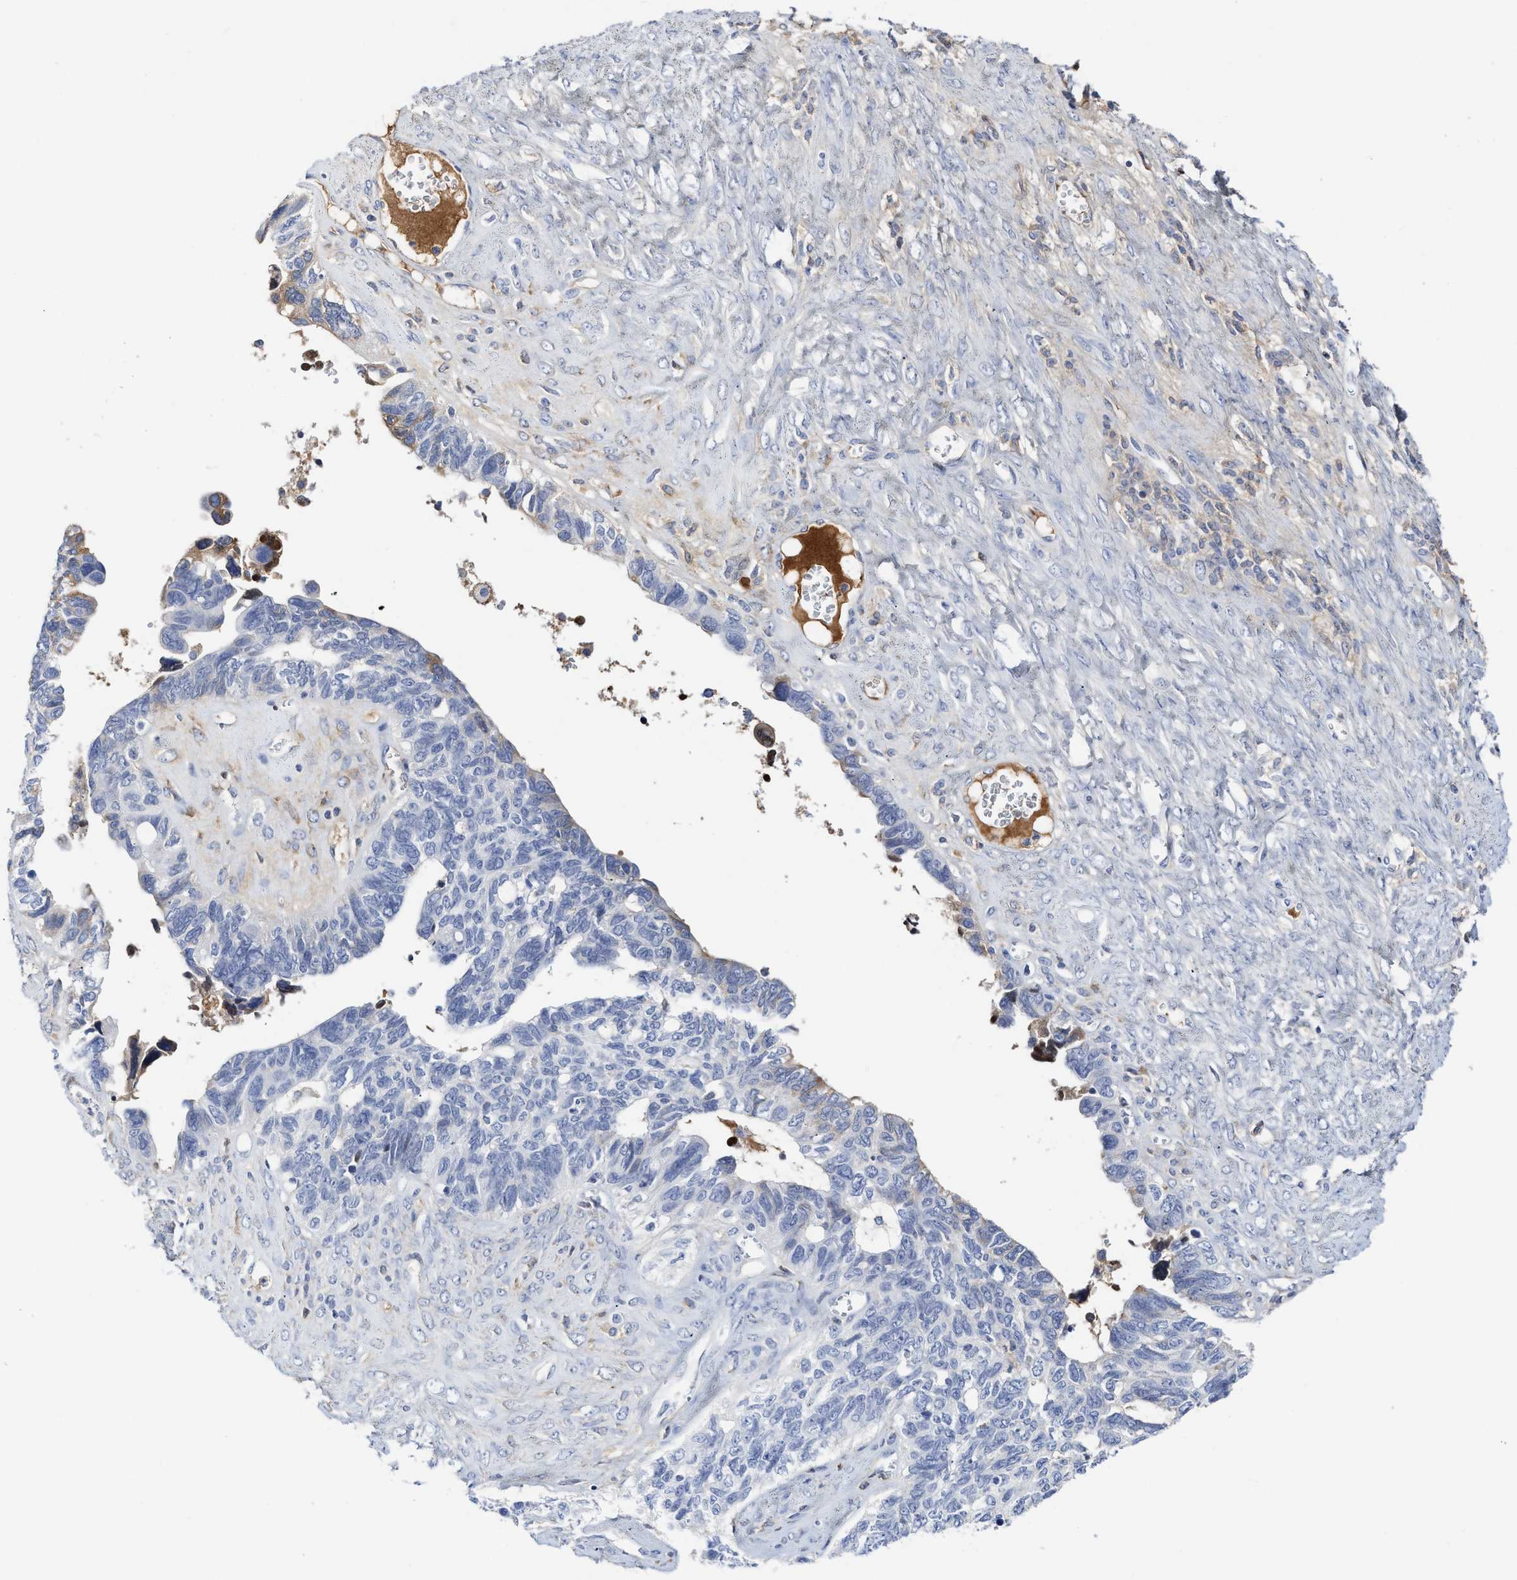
{"staining": {"intensity": "negative", "quantity": "none", "location": "none"}, "tissue": "ovarian cancer", "cell_type": "Tumor cells", "image_type": "cancer", "snomed": [{"axis": "morphology", "description": "Cystadenocarcinoma, serous, NOS"}, {"axis": "topography", "description": "Ovary"}], "caption": "Ovarian cancer was stained to show a protein in brown. There is no significant staining in tumor cells.", "gene": "C2", "patient": {"sex": "female", "age": 79}}